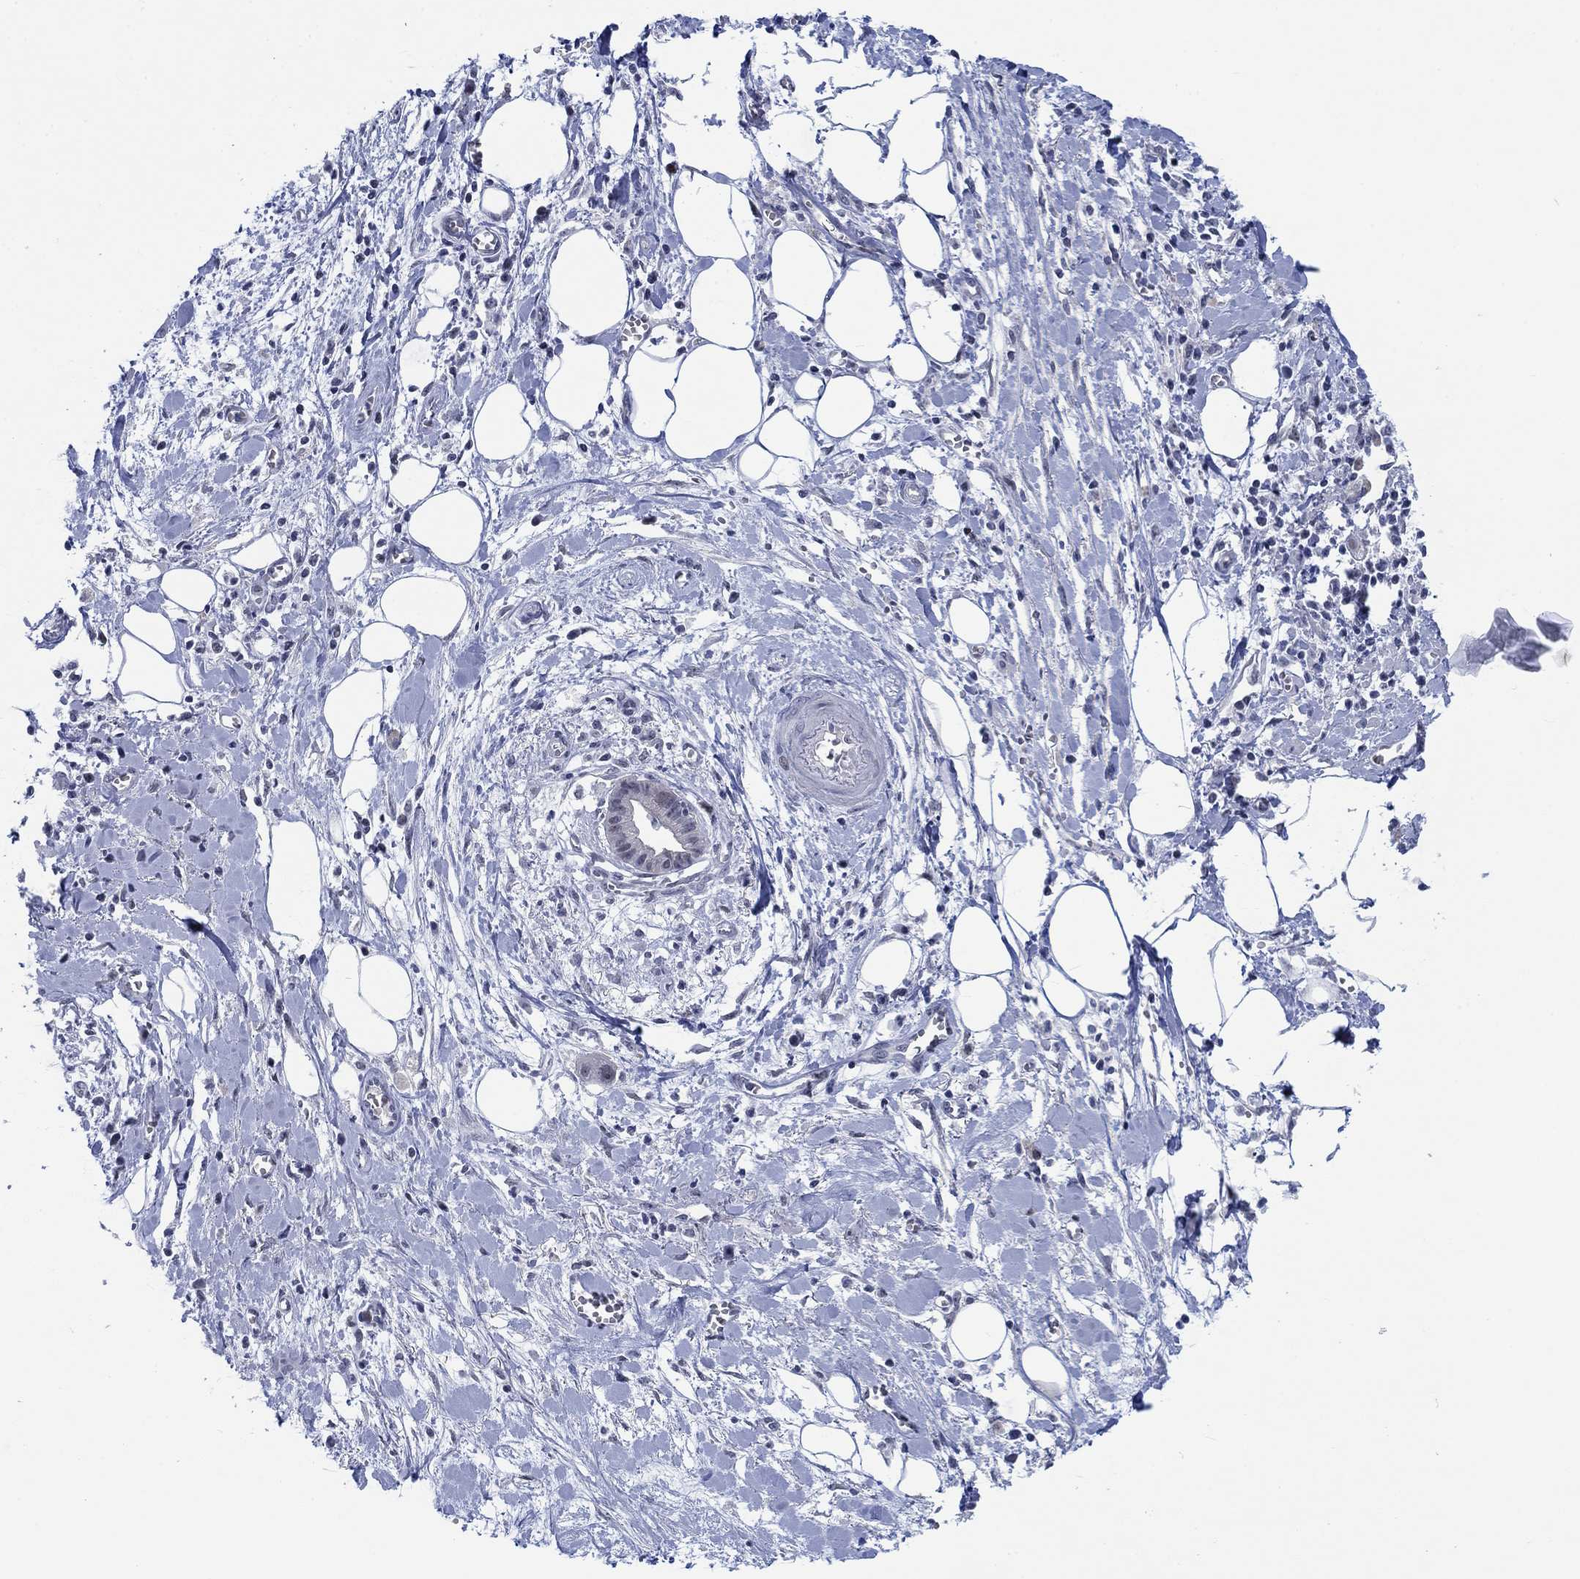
{"staining": {"intensity": "negative", "quantity": "none", "location": "none"}, "tissue": "pancreatic cancer", "cell_type": "Tumor cells", "image_type": "cancer", "snomed": [{"axis": "morphology", "description": "Normal tissue, NOS"}, {"axis": "morphology", "description": "Adenocarcinoma, NOS"}, {"axis": "topography", "description": "Lymph node"}, {"axis": "topography", "description": "Pancreas"}], "caption": "Adenocarcinoma (pancreatic) was stained to show a protein in brown. There is no significant expression in tumor cells. Brightfield microscopy of IHC stained with DAB (3,3'-diaminobenzidine) (brown) and hematoxylin (blue), captured at high magnification.", "gene": "NEU3", "patient": {"sex": "female", "age": 58}}